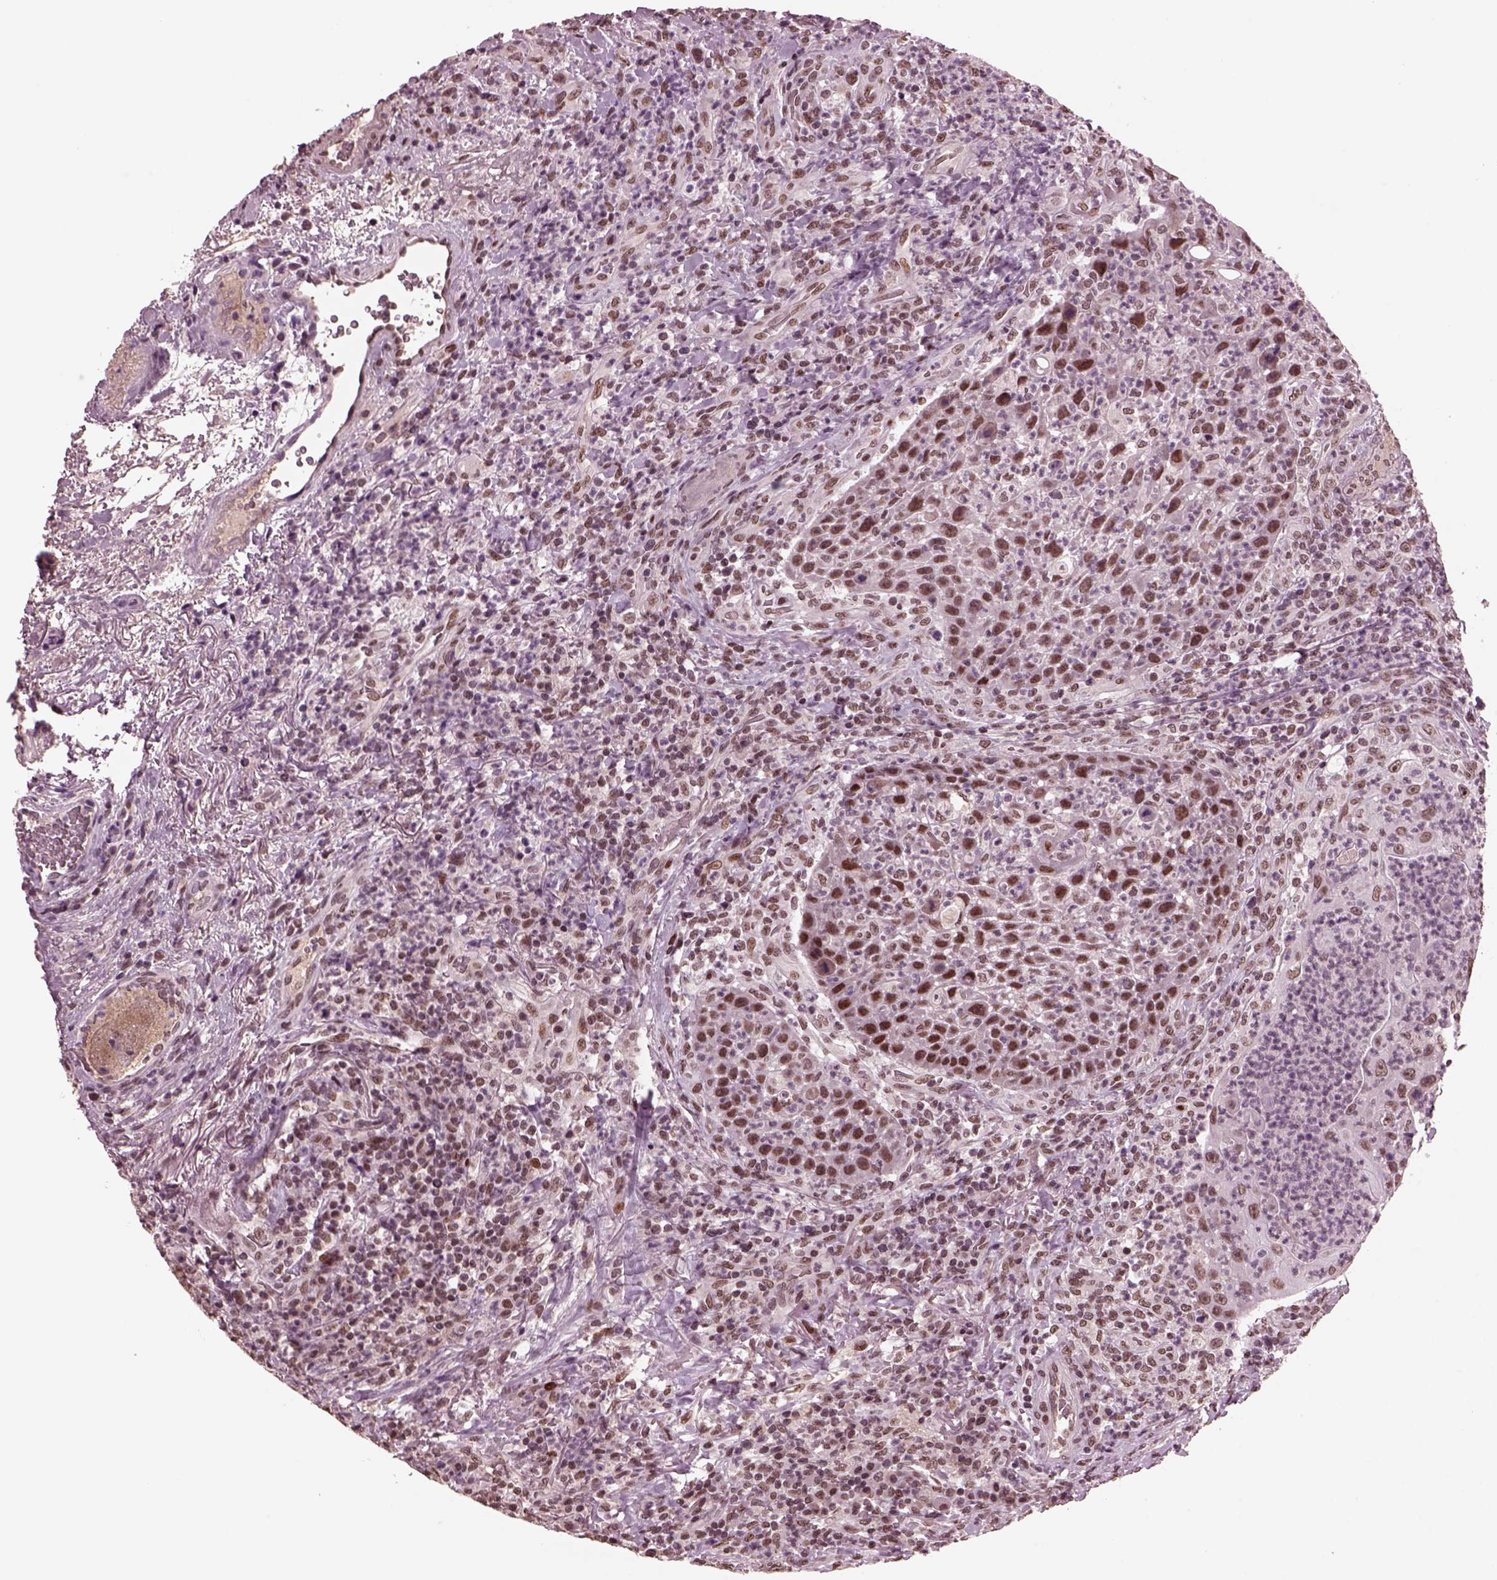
{"staining": {"intensity": "moderate", "quantity": ">75%", "location": "nuclear"}, "tissue": "head and neck cancer", "cell_type": "Tumor cells", "image_type": "cancer", "snomed": [{"axis": "morphology", "description": "Squamous cell carcinoma, NOS"}, {"axis": "topography", "description": "Head-Neck"}], "caption": "An immunohistochemistry (IHC) micrograph of neoplastic tissue is shown. Protein staining in brown labels moderate nuclear positivity in head and neck squamous cell carcinoma within tumor cells.", "gene": "NAP1L5", "patient": {"sex": "male", "age": 69}}